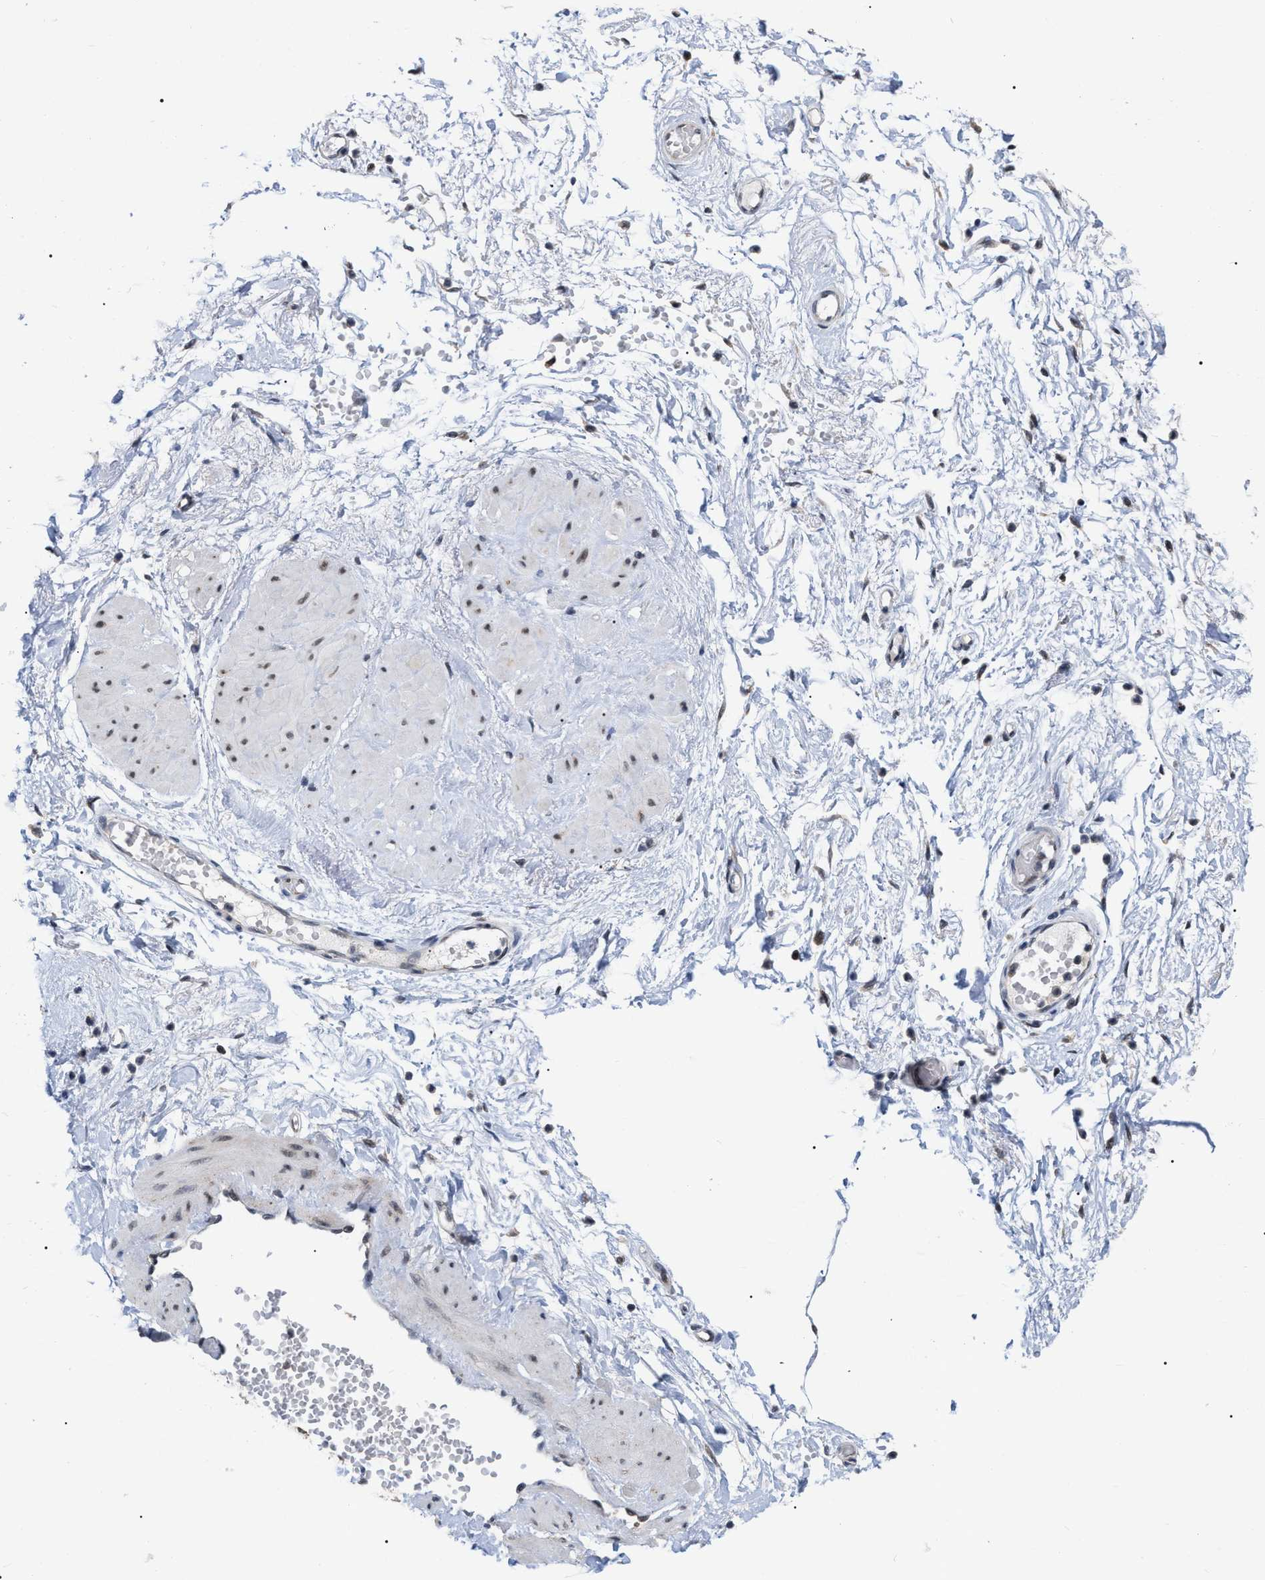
{"staining": {"intensity": "negative", "quantity": "none", "location": "none"}, "tissue": "adipose tissue", "cell_type": "Adipocytes", "image_type": "normal", "snomed": [{"axis": "morphology", "description": "Normal tissue, NOS"}, {"axis": "topography", "description": "Soft tissue"}, {"axis": "topography", "description": "Vascular tissue"}], "caption": "Immunohistochemical staining of normal human adipose tissue shows no significant expression in adipocytes.", "gene": "UPF1", "patient": {"sex": "female", "age": 35}}